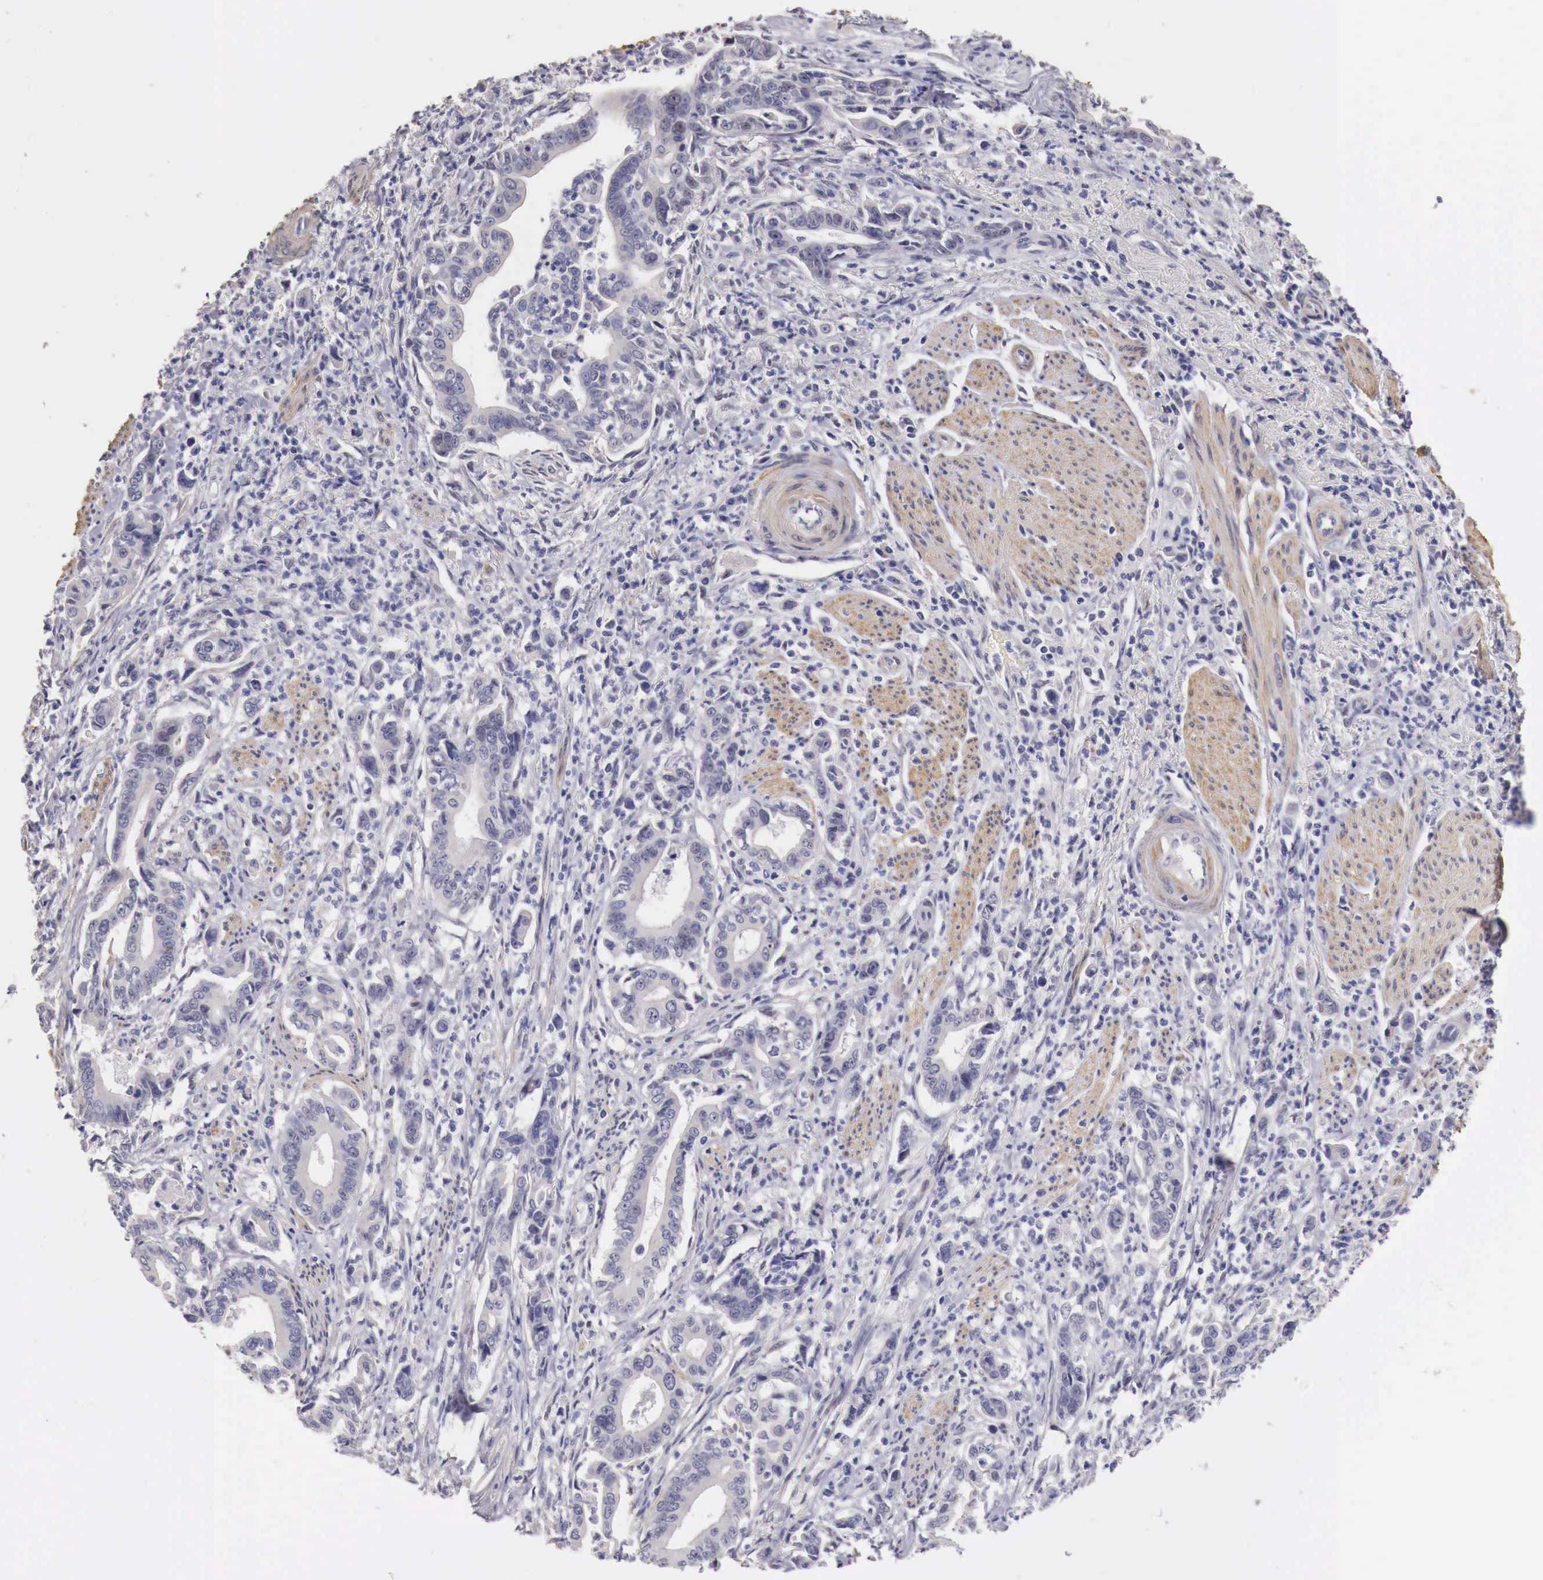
{"staining": {"intensity": "negative", "quantity": "none", "location": "none"}, "tissue": "stomach cancer", "cell_type": "Tumor cells", "image_type": "cancer", "snomed": [{"axis": "morphology", "description": "Adenocarcinoma, NOS"}, {"axis": "topography", "description": "Stomach"}], "caption": "Tumor cells show no significant protein staining in stomach cancer (adenocarcinoma).", "gene": "ENOX2", "patient": {"sex": "female", "age": 76}}